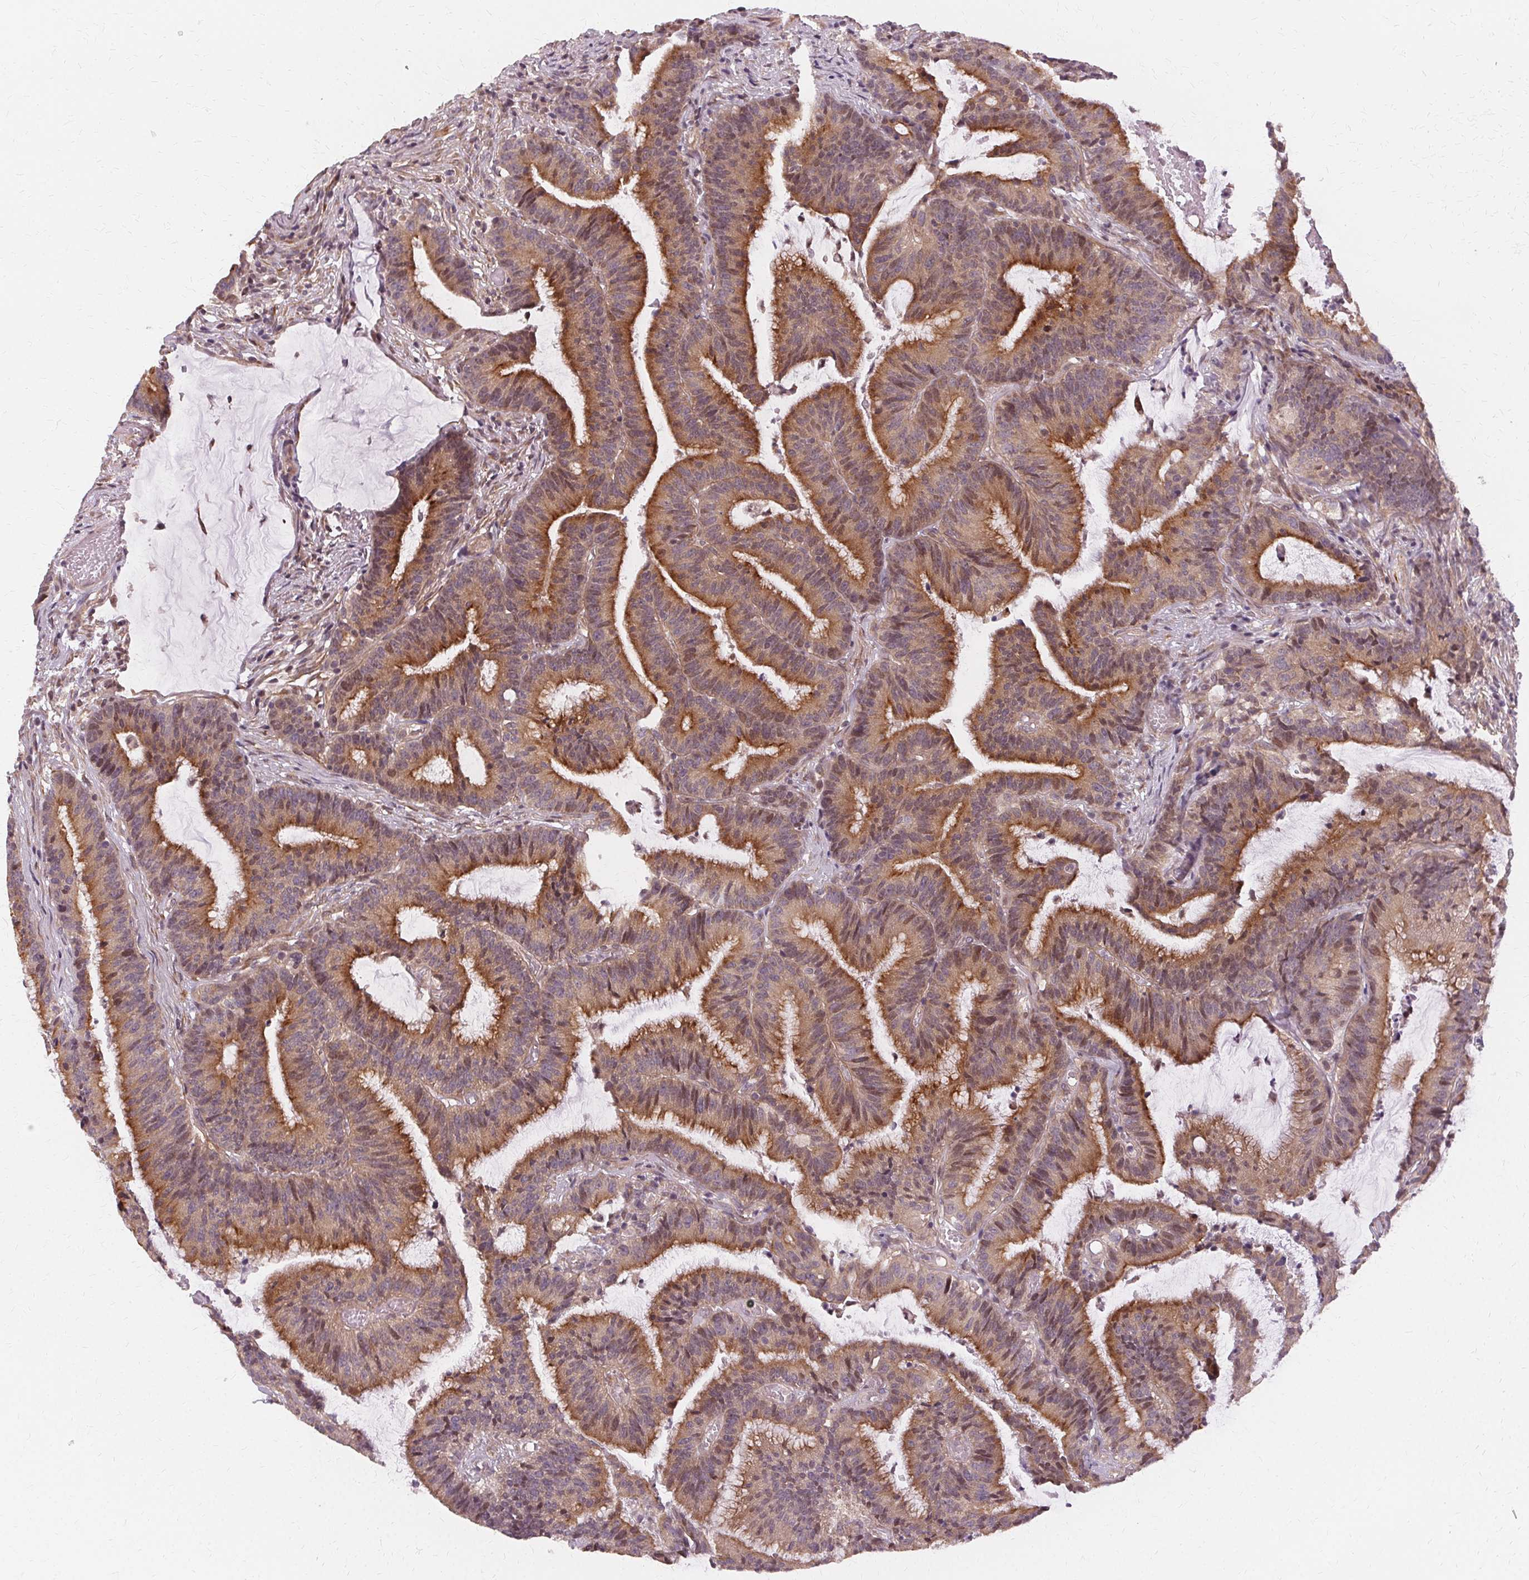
{"staining": {"intensity": "moderate", "quantity": "25%-75%", "location": "cytoplasmic/membranous"}, "tissue": "colorectal cancer", "cell_type": "Tumor cells", "image_type": "cancer", "snomed": [{"axis": "morphology", "description": "Adenocarcinoma, NOS"}, {"axis": "topography", "description": "Colon"}], "caption": "Moderate cytoplasmic/membranous protein expression is seen in about 25%-75% of tumor cells in colorectal cancer. Nuclei are stained in blue.", "gene": "USP8", "patient": {"sex": "female", "age": 78}}